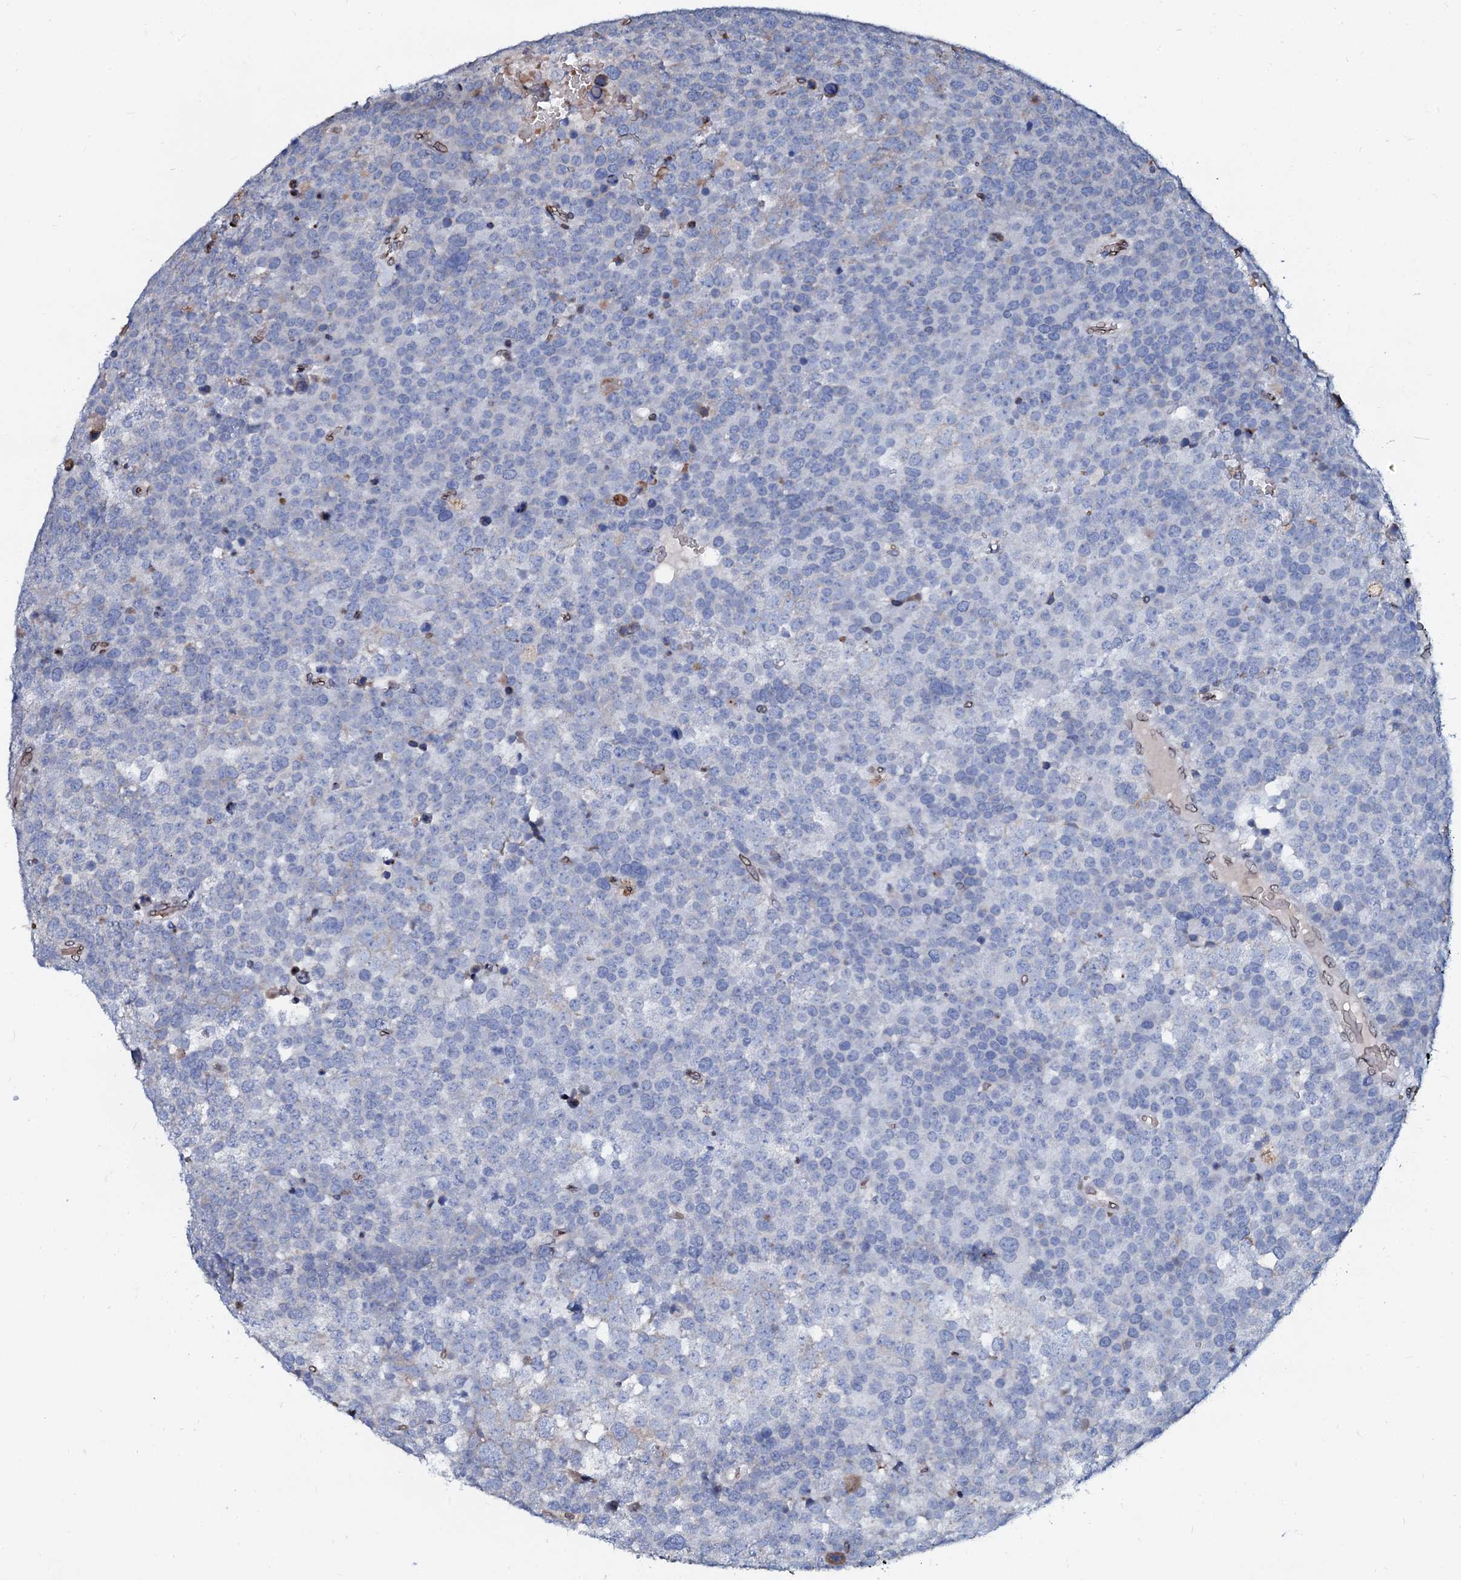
{"staining": {"intensity": "negative", "quantity": "none", "location": "none"}, "tissue": "testis cancer", "cell_type": "Tumor cells", "image_type": "cancer", "snomed": [{"axis": "morphology", "description": "Seminoma, NOS"}, {"axis": "topography", "description": "Testis"}], "caption": "Tumor cells show no significant protein staining in testis cancer (seminoma).", "gene": "NRP2", "patient": {"sex": "male", "age": 71}}